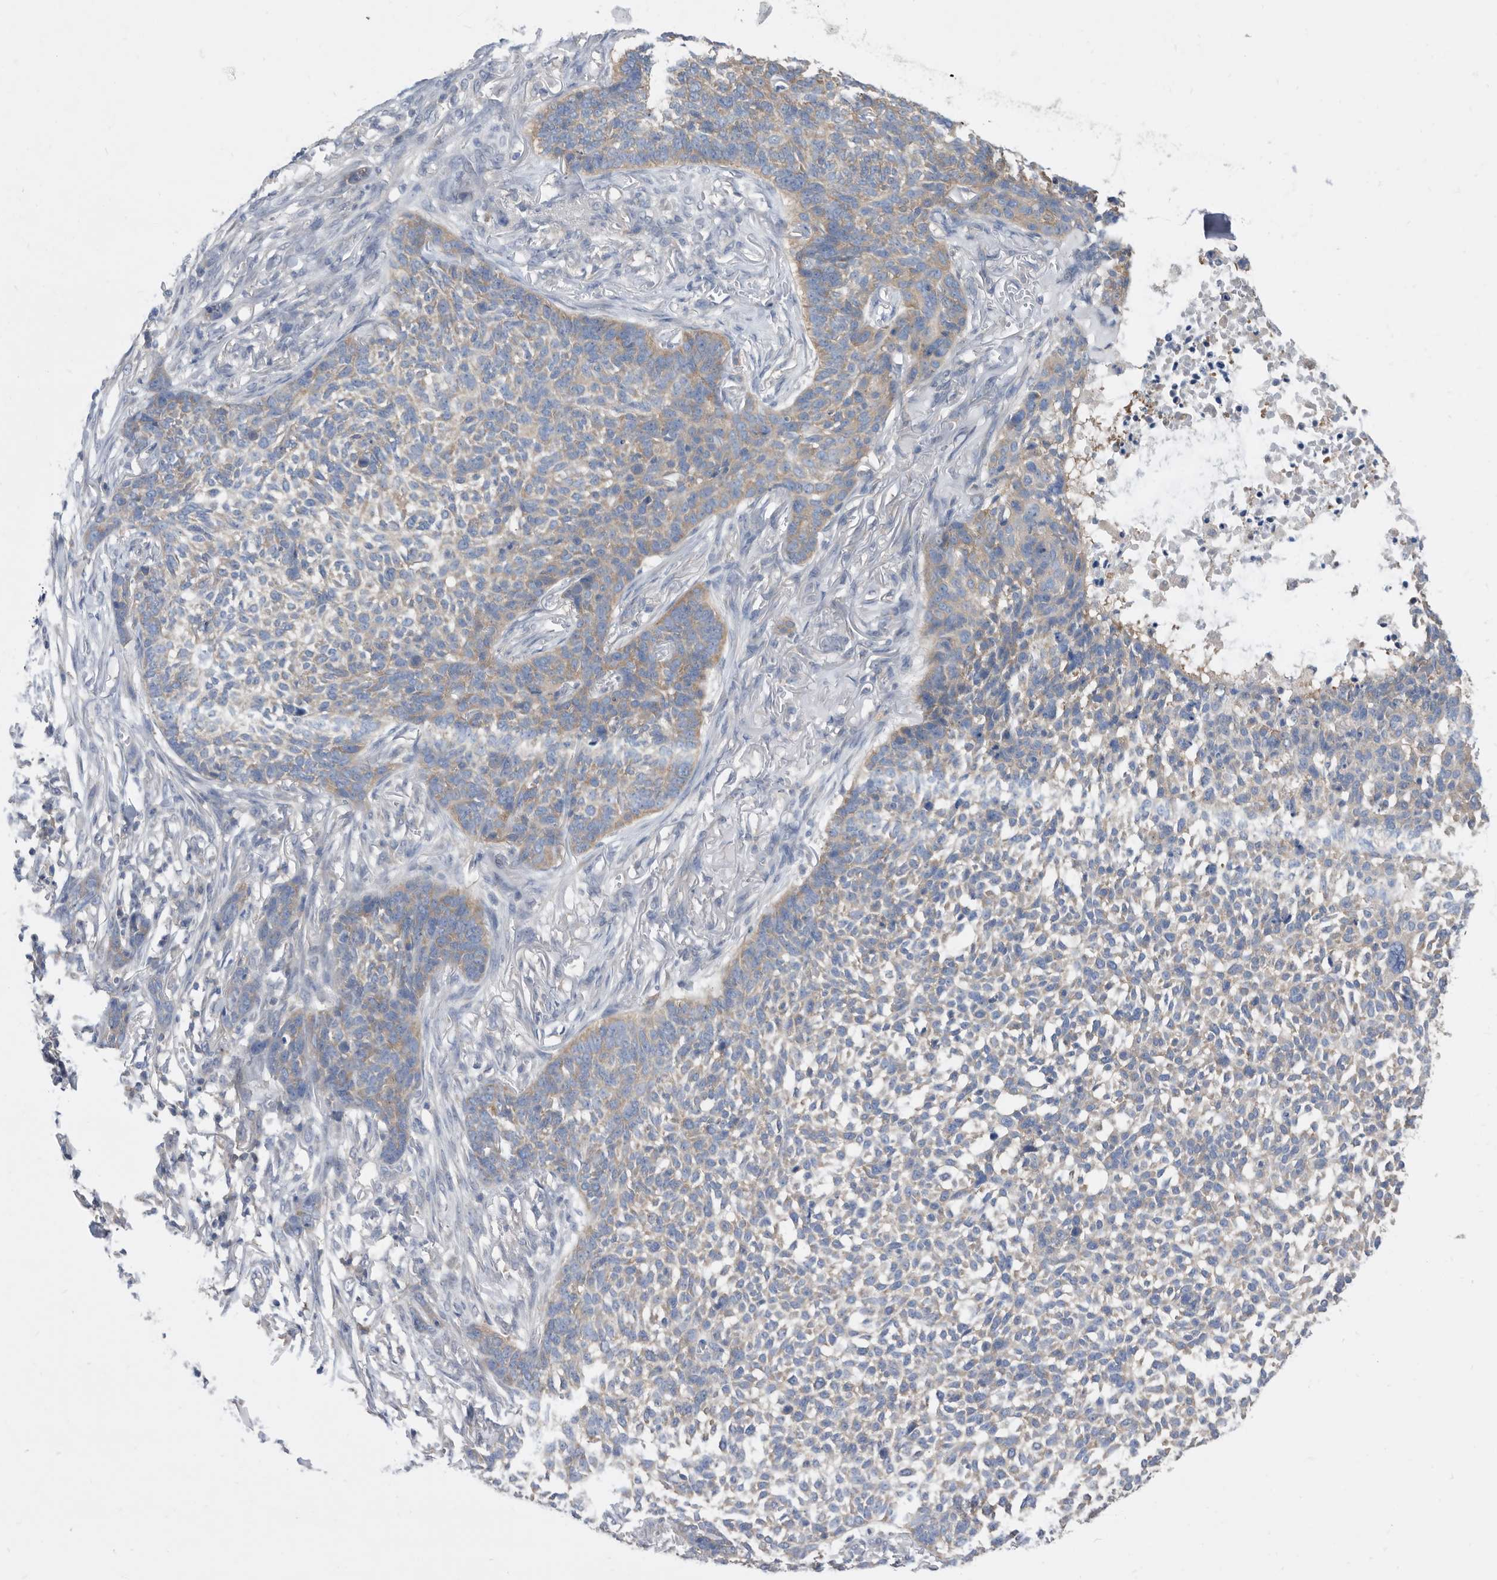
{"staining": {"intensity": "weak", "quantity": "25%-75%", "location": "cytoplasmic/membranous"}, "tissue": "skin cancer", "cell_type": "Tumor cells", "image_type": "cancer", "snomed": [{"axis": "morphology", "description": "Basal cell carcinoma"}, {"axis": "topography", "description": "Skin"}], "caption": "Immunohistochemical staining of skin cancer exhibits low levels of weak cytoplasmic/membranous staining in approximately 25%-75% of tumor cells.", "gene": "CCT4", "patient": {"sex": "male", "age": 85}}